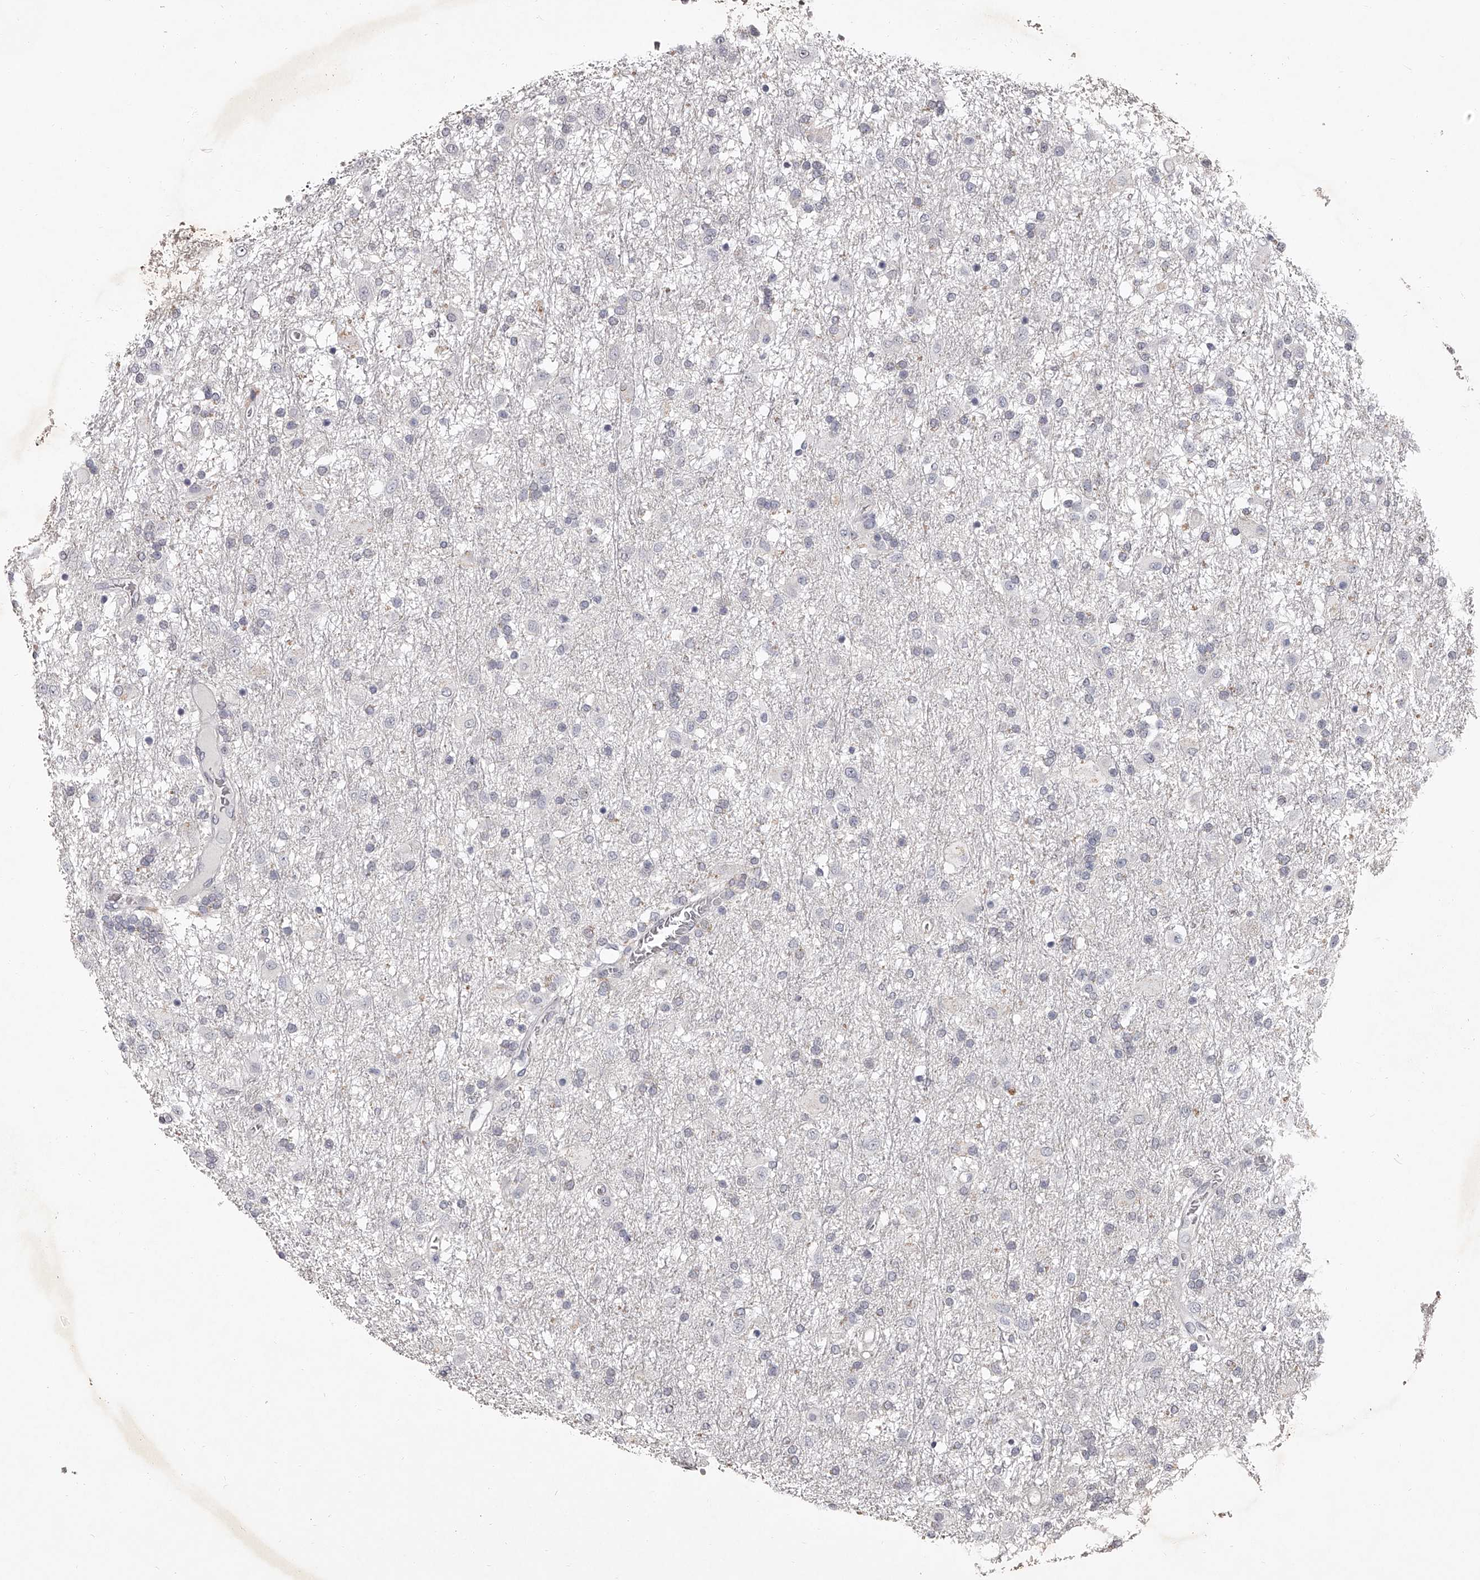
{"staining": {"intensity": "negative", "quantity": "none", "location": "none"}, "tissue": "glioma", "cell_type": "Tumor cells", "image_type": "cancer", "snomed": [{"axis": "morphology", "description": "Glioma, malignant, Low grade"}, {"axis": "topography", "description": "Brain"}], "caption": "This is an immunohistochemistry image of human malignant low-grade glioma. There is no positivity in tumor cells.", "gene": "NT5DC1", "patient": {"sex": "male", "age": 65}}